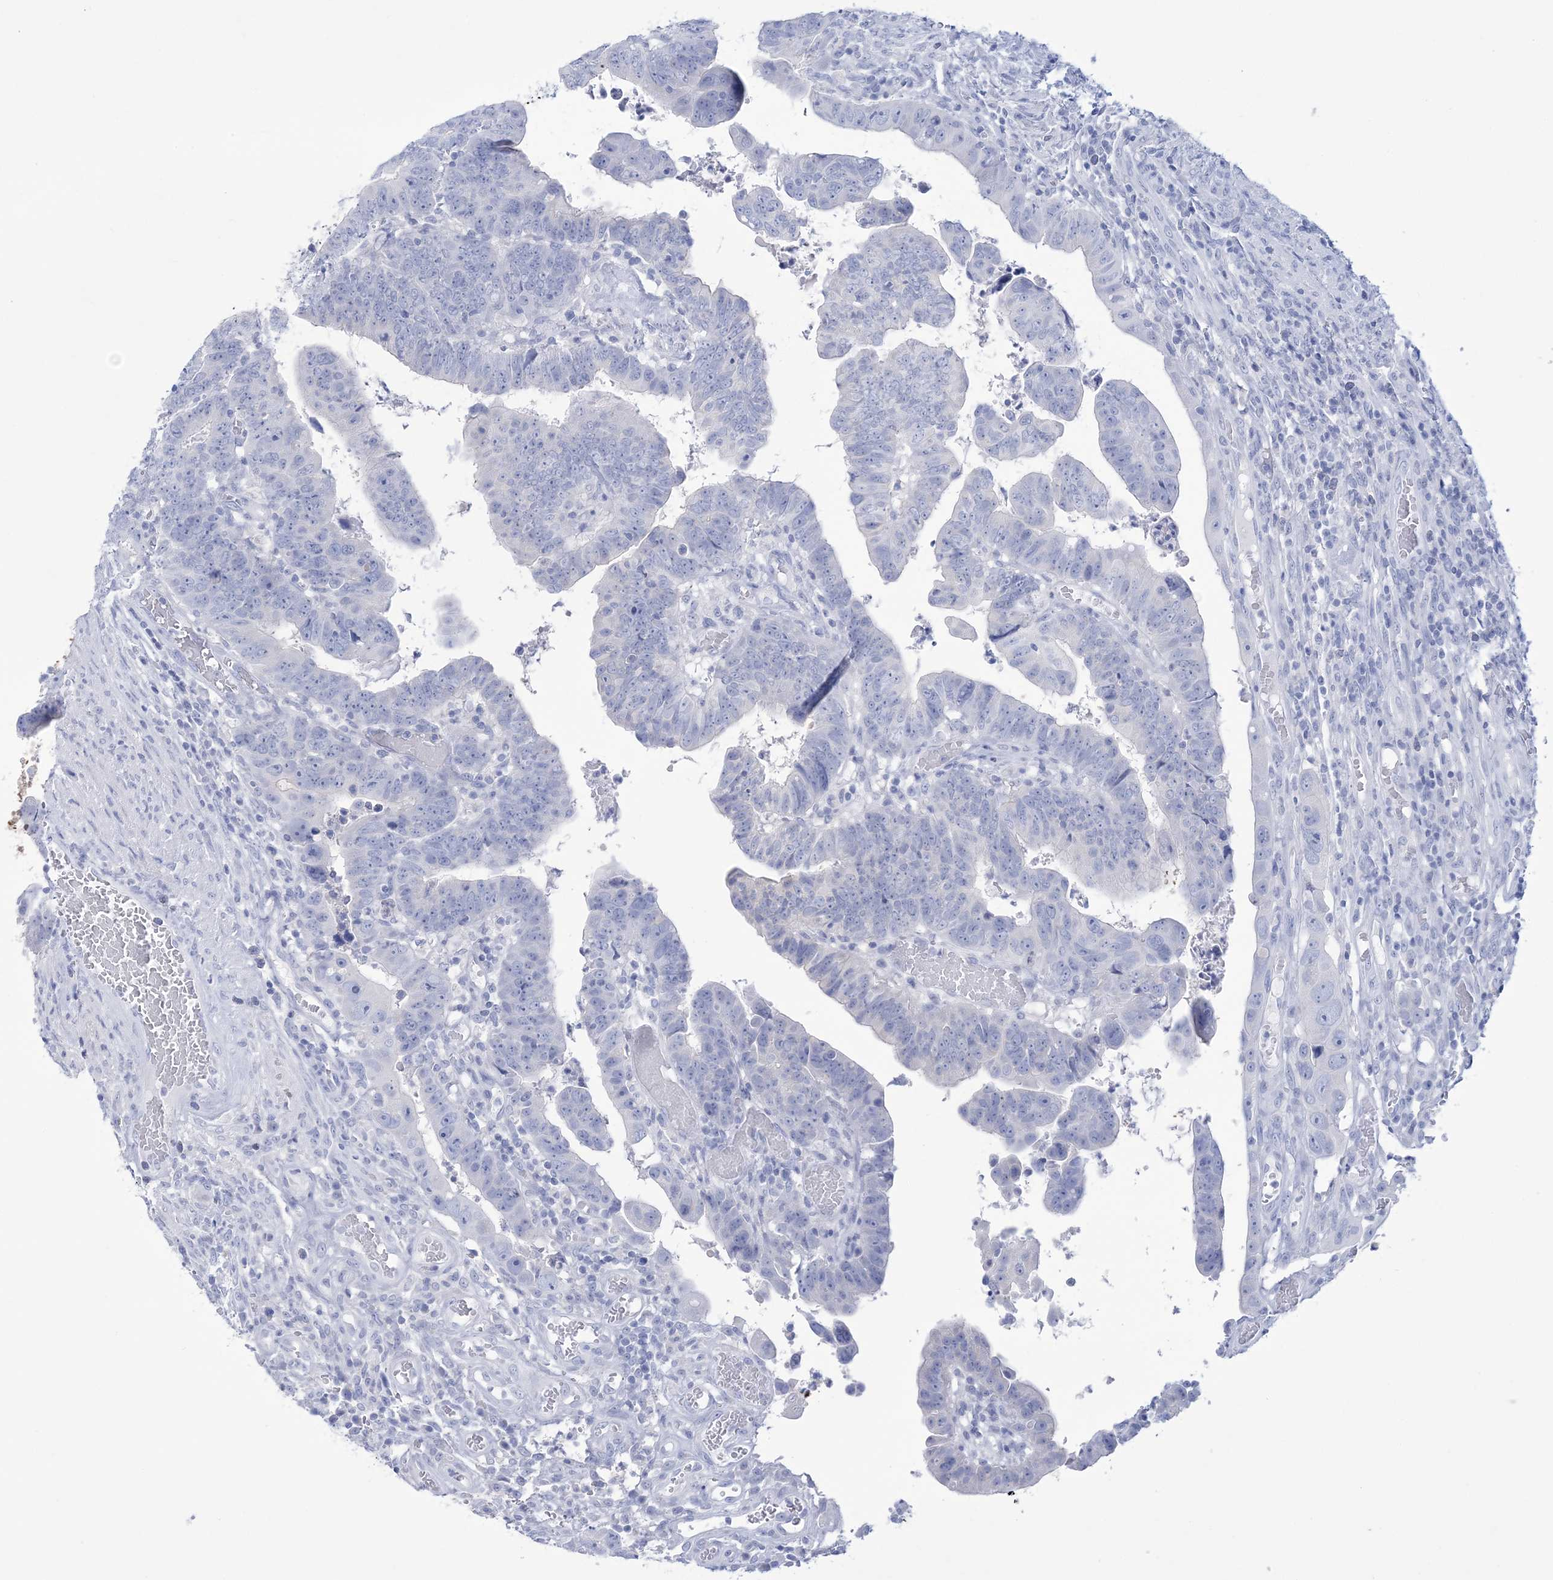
{"staining": {"intensity": "negative", "quantity": "none", "location": "none"}, "tissue": "colorectal cancer", "cell_type": "Tumor cells", "image_type": "cancer", "snomed": [{"axis": "morphology", "description": "Normal tissue, NOS"}, {"axis": "morphology", "description": "Adenocarcinoma, NOS"}, {"axis": "topography", "description": "Rectum"}], "caption": "This histopathology image is of colorectal cancer (adenocarcinoma) stained with IHC to label a protein in brown with the nuclei are counter-stained blue. There is no expression in tumor cells.", "gene": "RBP2", "patient": {"sex": "female", "age": 65}}